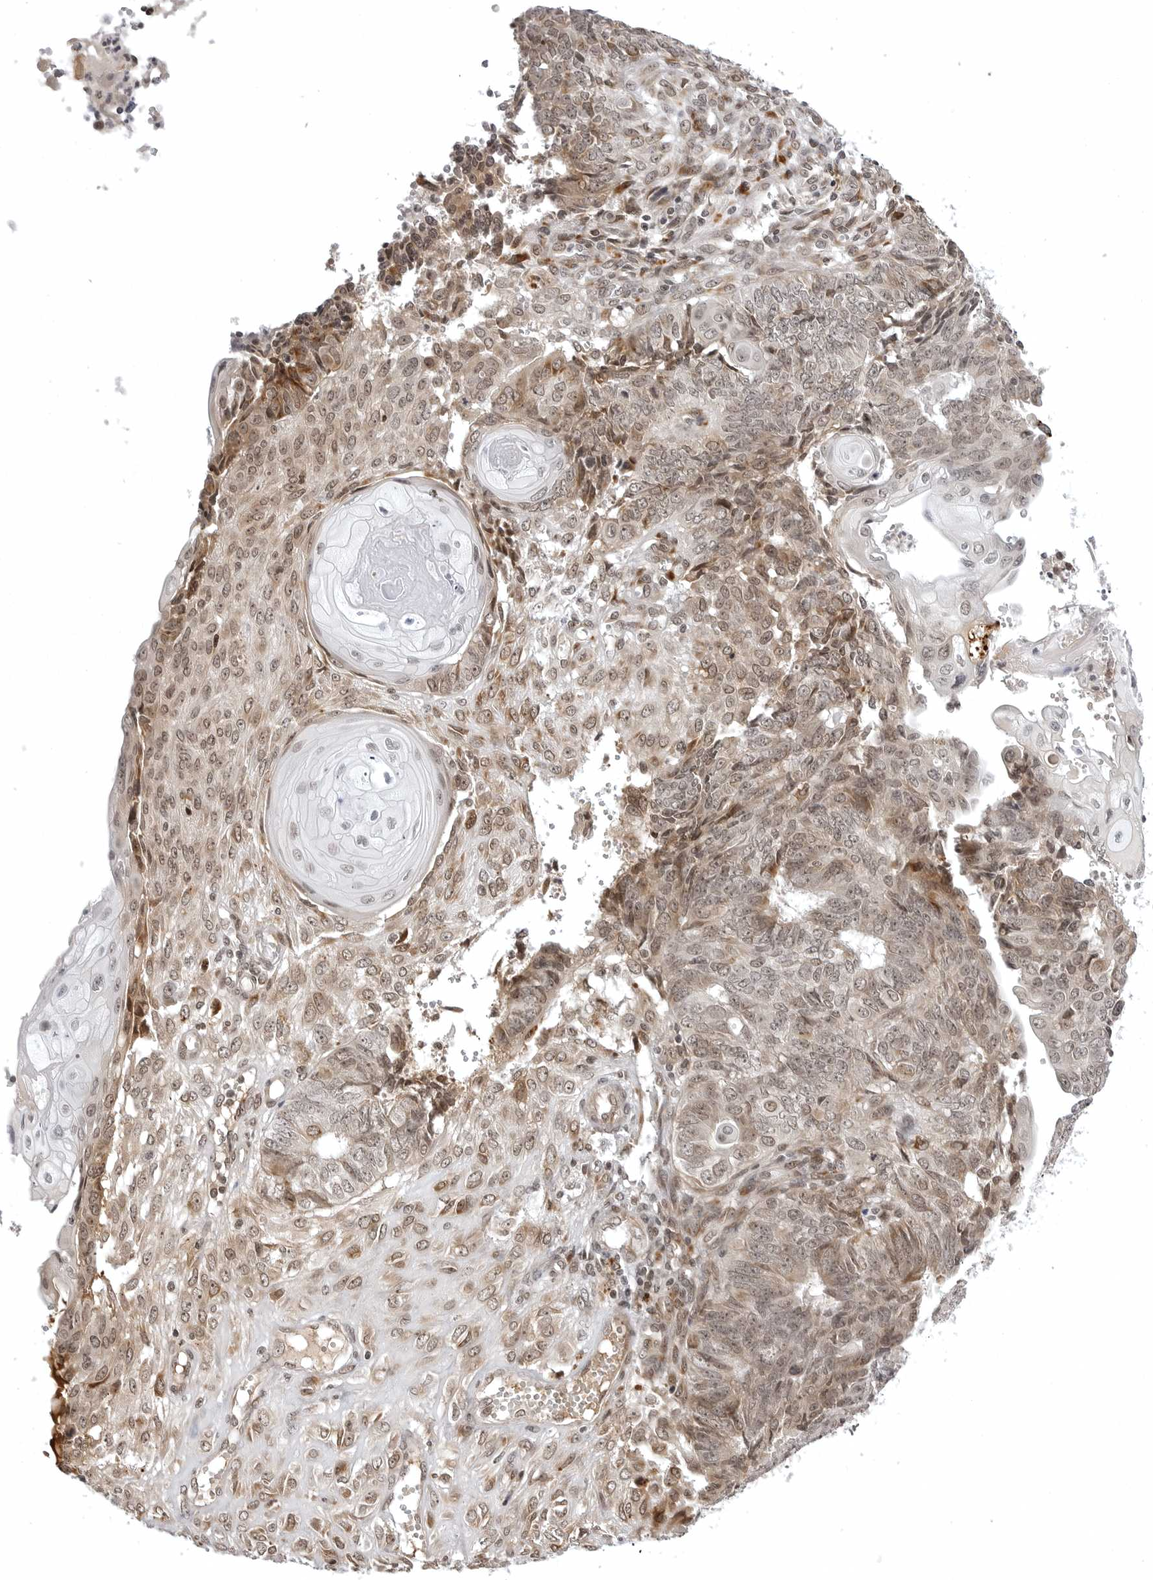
{"staining": {"intensity": "moderate", "quantity": "25%-75%", "location": "nuclear"}, "tissue": "endometrial cancer", "cell_type": "Tumor cells", "image_type": "cancer", "snomed": [{"axis": "morphology", "description": "Adenocarcinoma, NOS"}, {"axis": "topography", "description": "Endometrium"}], "caption": "Endometrial cancer (adenocarcinoma) stained with DAB (3,3'-diaminobenzidine) IHC demonstrates medium levels of moderate nuclear positivity in approximately 25%-75% of tumor cells.", "gene": "PHF3", "patient": {"sex": "female", "age": 32}}